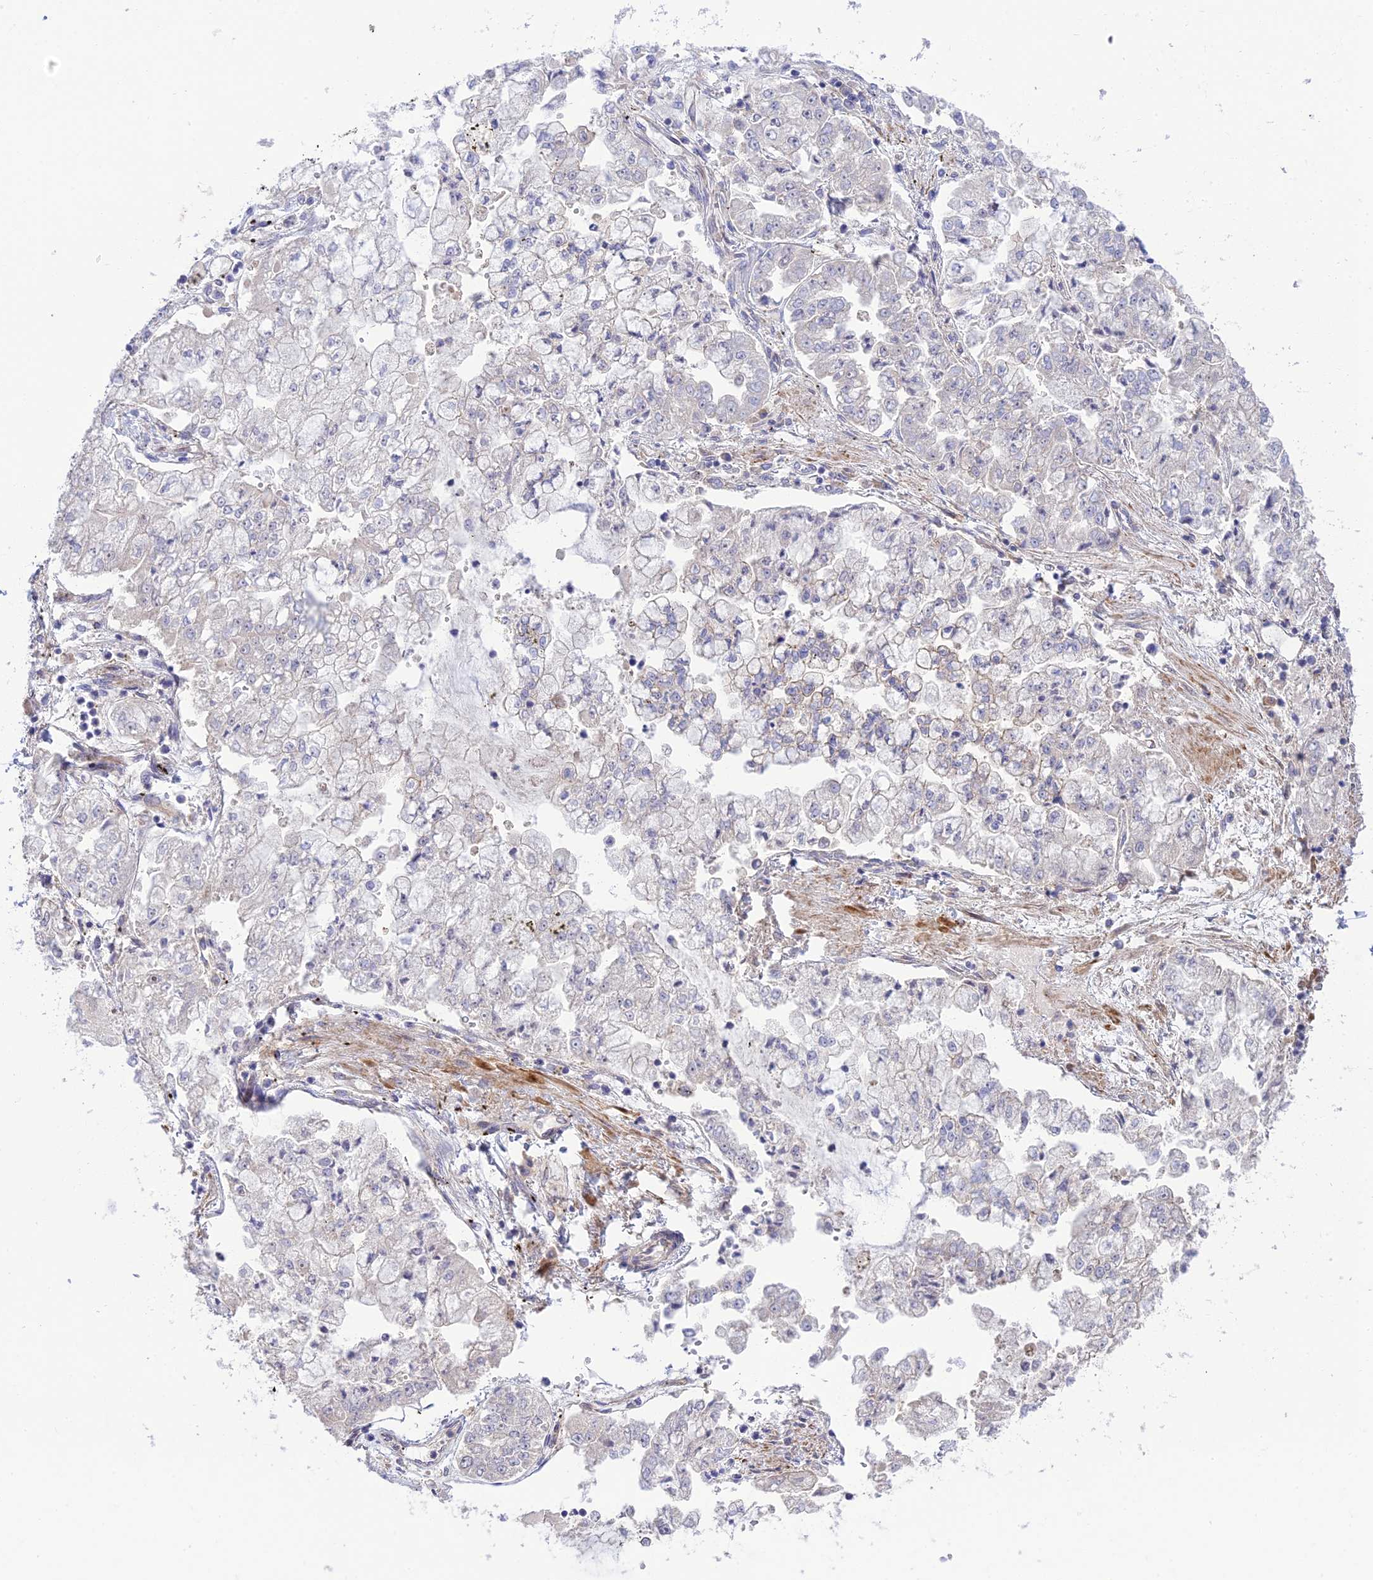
{"staining": {"intensity": "negative", "quantity": "none", "location": "none"}, "tissue": "stomach cancer", "cell_type": "Tumor cells", "image_type": "cancer", "snomed": [{"axis": "morphology", "description": "Adenocarcinoma, NOS"}, {"axis": "topography", "description": "Stomach"}], "caption": "A high-resolution image shows IHC staining of adenocarcinoma (stomach), which reveals no significant expression in tumor cells.", "gene": "ZNF584", "patient": {"sex": "male", "age": 76}}